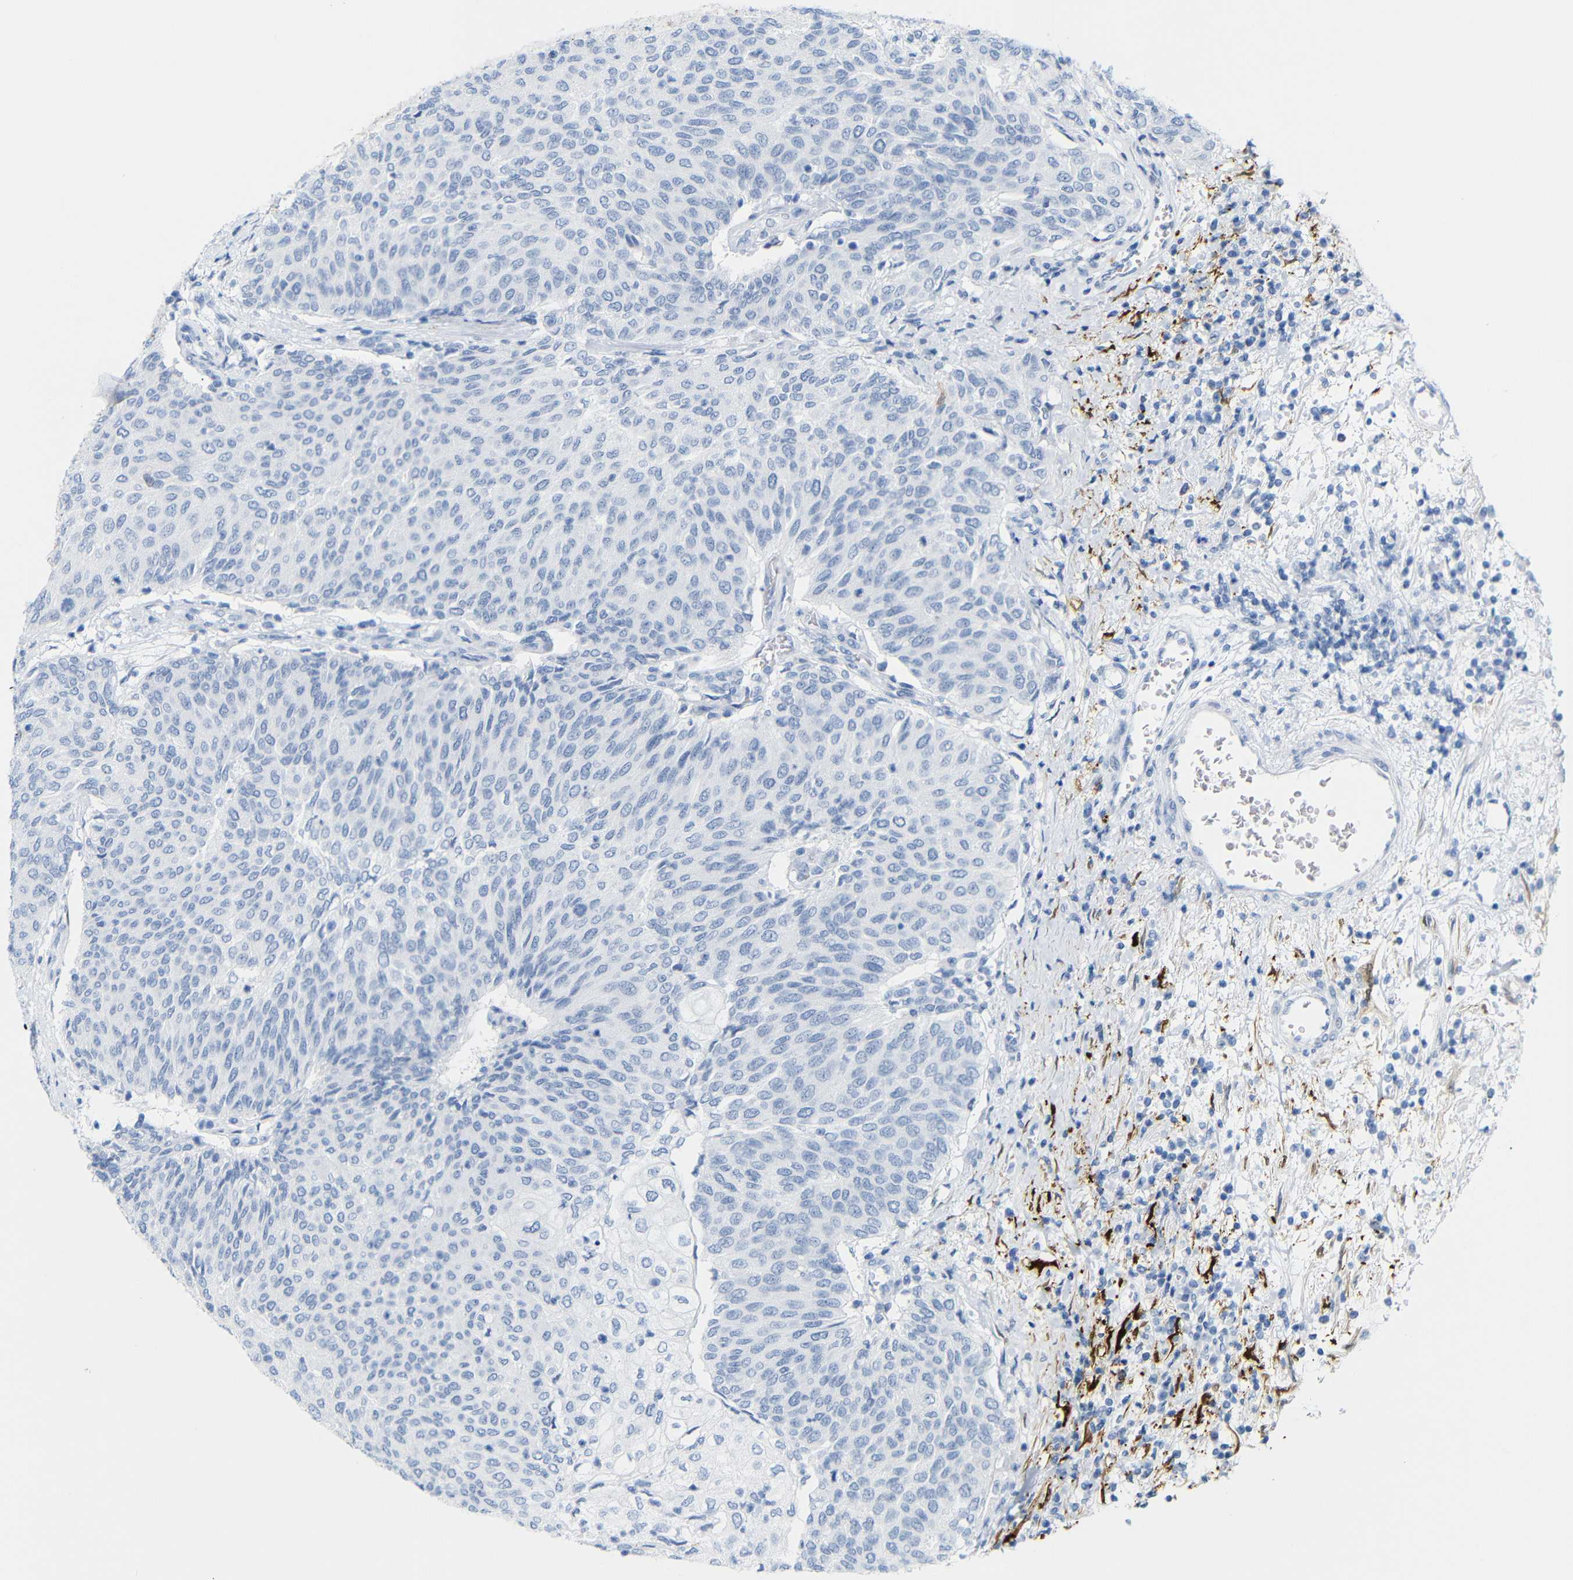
{"staining": {"intensity": "negative", "quantity": "none", "location": "none"}, "tissue": "urothelial cancer", "cell_type": "Tumor cells", "image_type": "cancer", "snomed": [{"axis": "morphology", "description": "Urothelial carcinoma, Low grade"}, {"axis": "topography", "description": "Urinary bladder"}], "caption": "IHC histopathology image of low-grade urothelial carcinoma stained for a protein (brown), which demonstrates no staining in tumor cells.", "gene": "MT1A", "patient": {"sex": "female", "age": 79}}